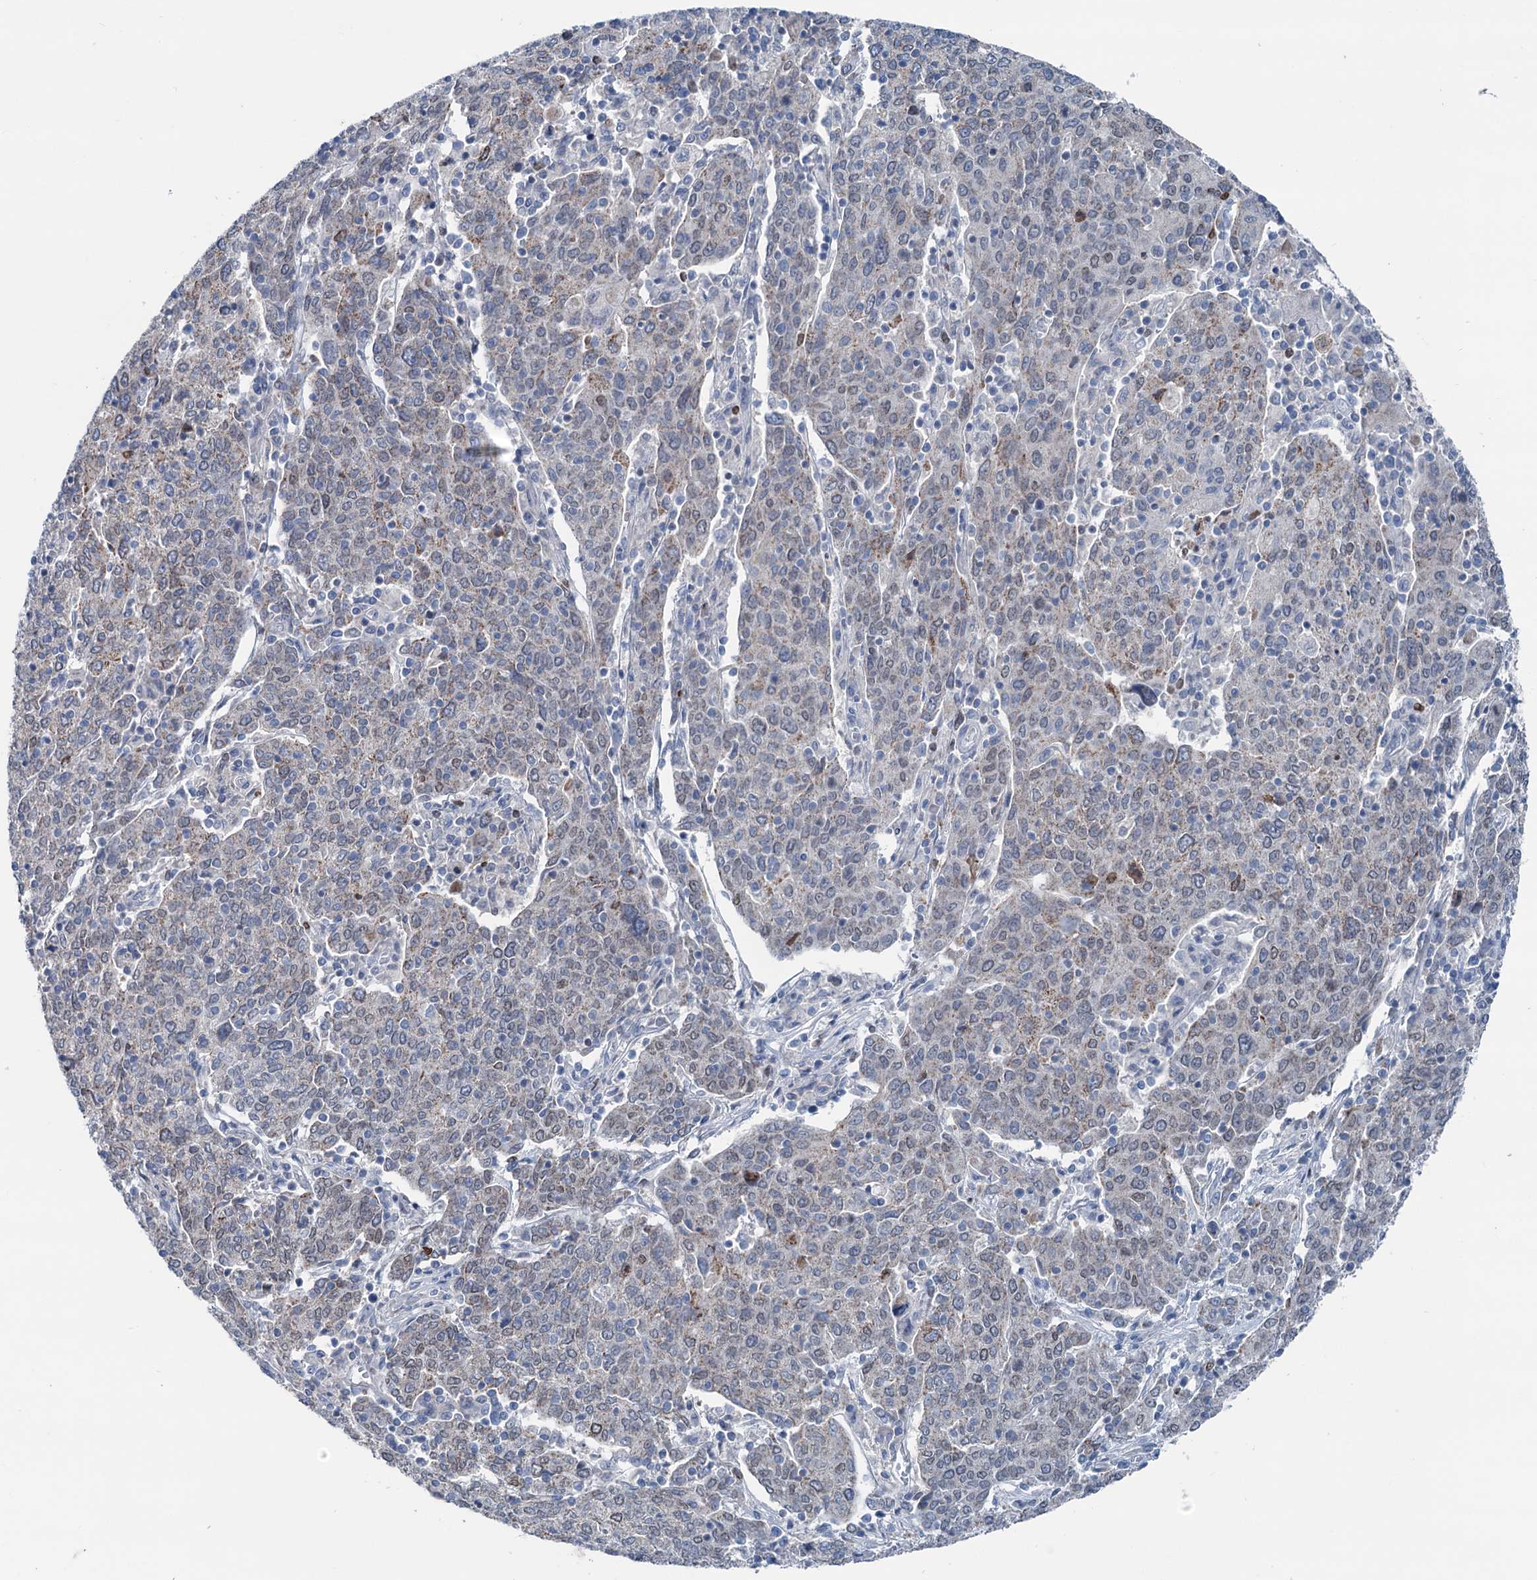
{"staining": {"intensity": "weak", "quantity": "25%-75%", "location": "cytoplasmic/membranous"}, "tissue": "cervical cancer", "cell_type": "Tumor cells", "image_type": "cancer", "snomed": [{"axis": "morphology", "description": "Squamous cell carcinoma, NOS"}, {"axis": "topography", "description": "Cervix"}], "caption": "This histopathology image displays cervical cancer stained with immunohistochemistry (IHC) to label a protein in brown. The cytoplasmic/membranous of tumor cells show weak positivity for the protein. Nuclei are counter-stained blue.", "gene": "ELP4", "patient": {"sex": "female", "age": 67}}